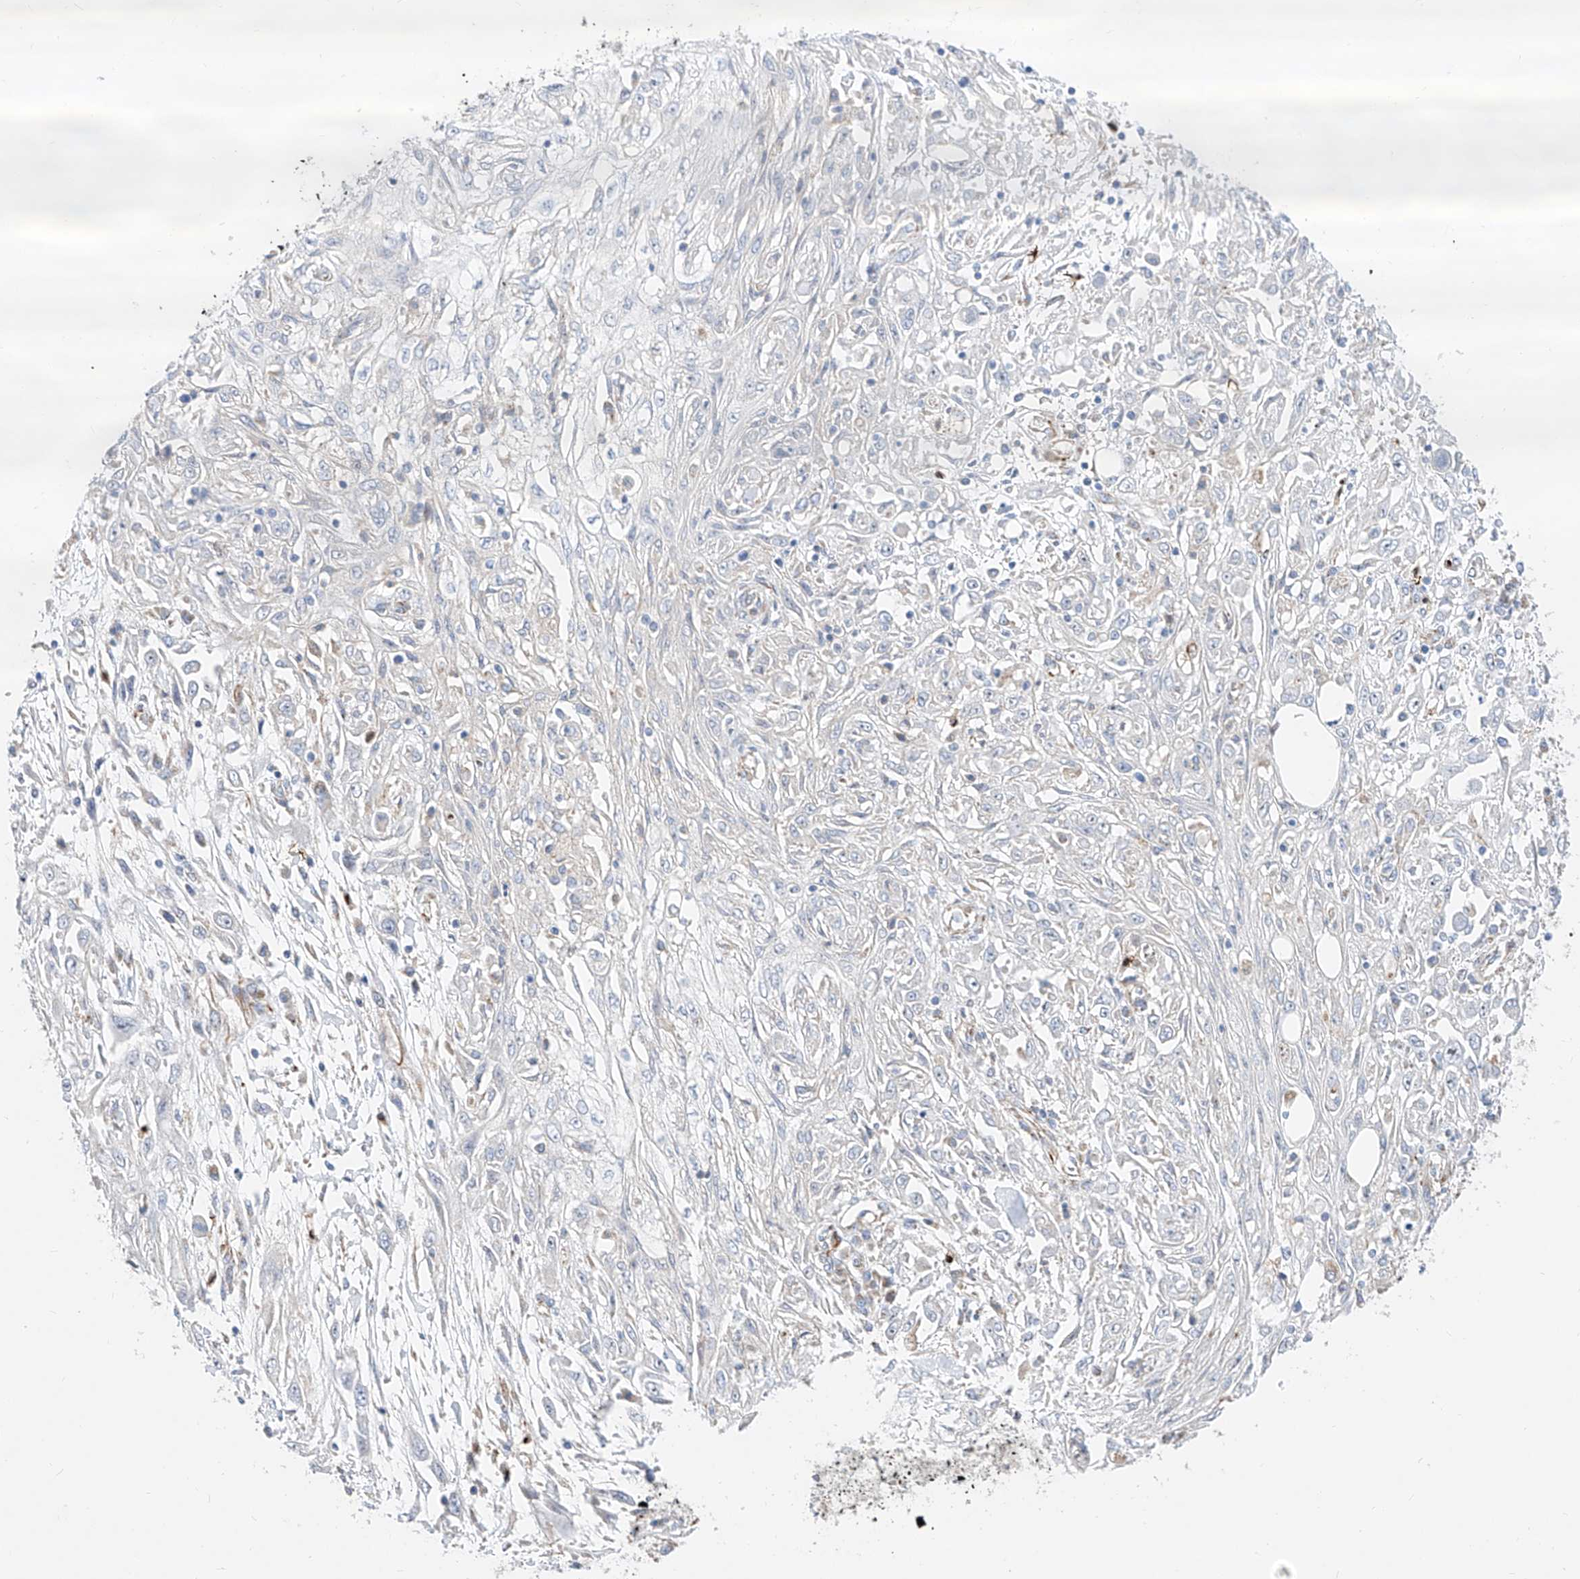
{"staining": {"intensity": "negative", "quantity": "none", "location": "none"}, "tissue": "skin cancer", "cell_type": "Tumor cells", "image_type": "cancer", "snomed": [{"axis": "morphology", "description": "Squamous cell carcinoma, NOS"}, {"axis": "morphology", "description": "Squamous cell carcinoma, metastatic, NOS"}, {"axis": "topography", "description": "Skin"}, {"axis": "topography", "description": "Lymph node"}], "caption": "Immunohistochemistry photomicrograph of neoplastic tissue: human skin cancer (metastatic squamous cell carcinoma) stained with DAB demonstrates no significant protein expression in tumor cells.", "gene": "CST9", "patient": {"sex": "male", "age": 75}}